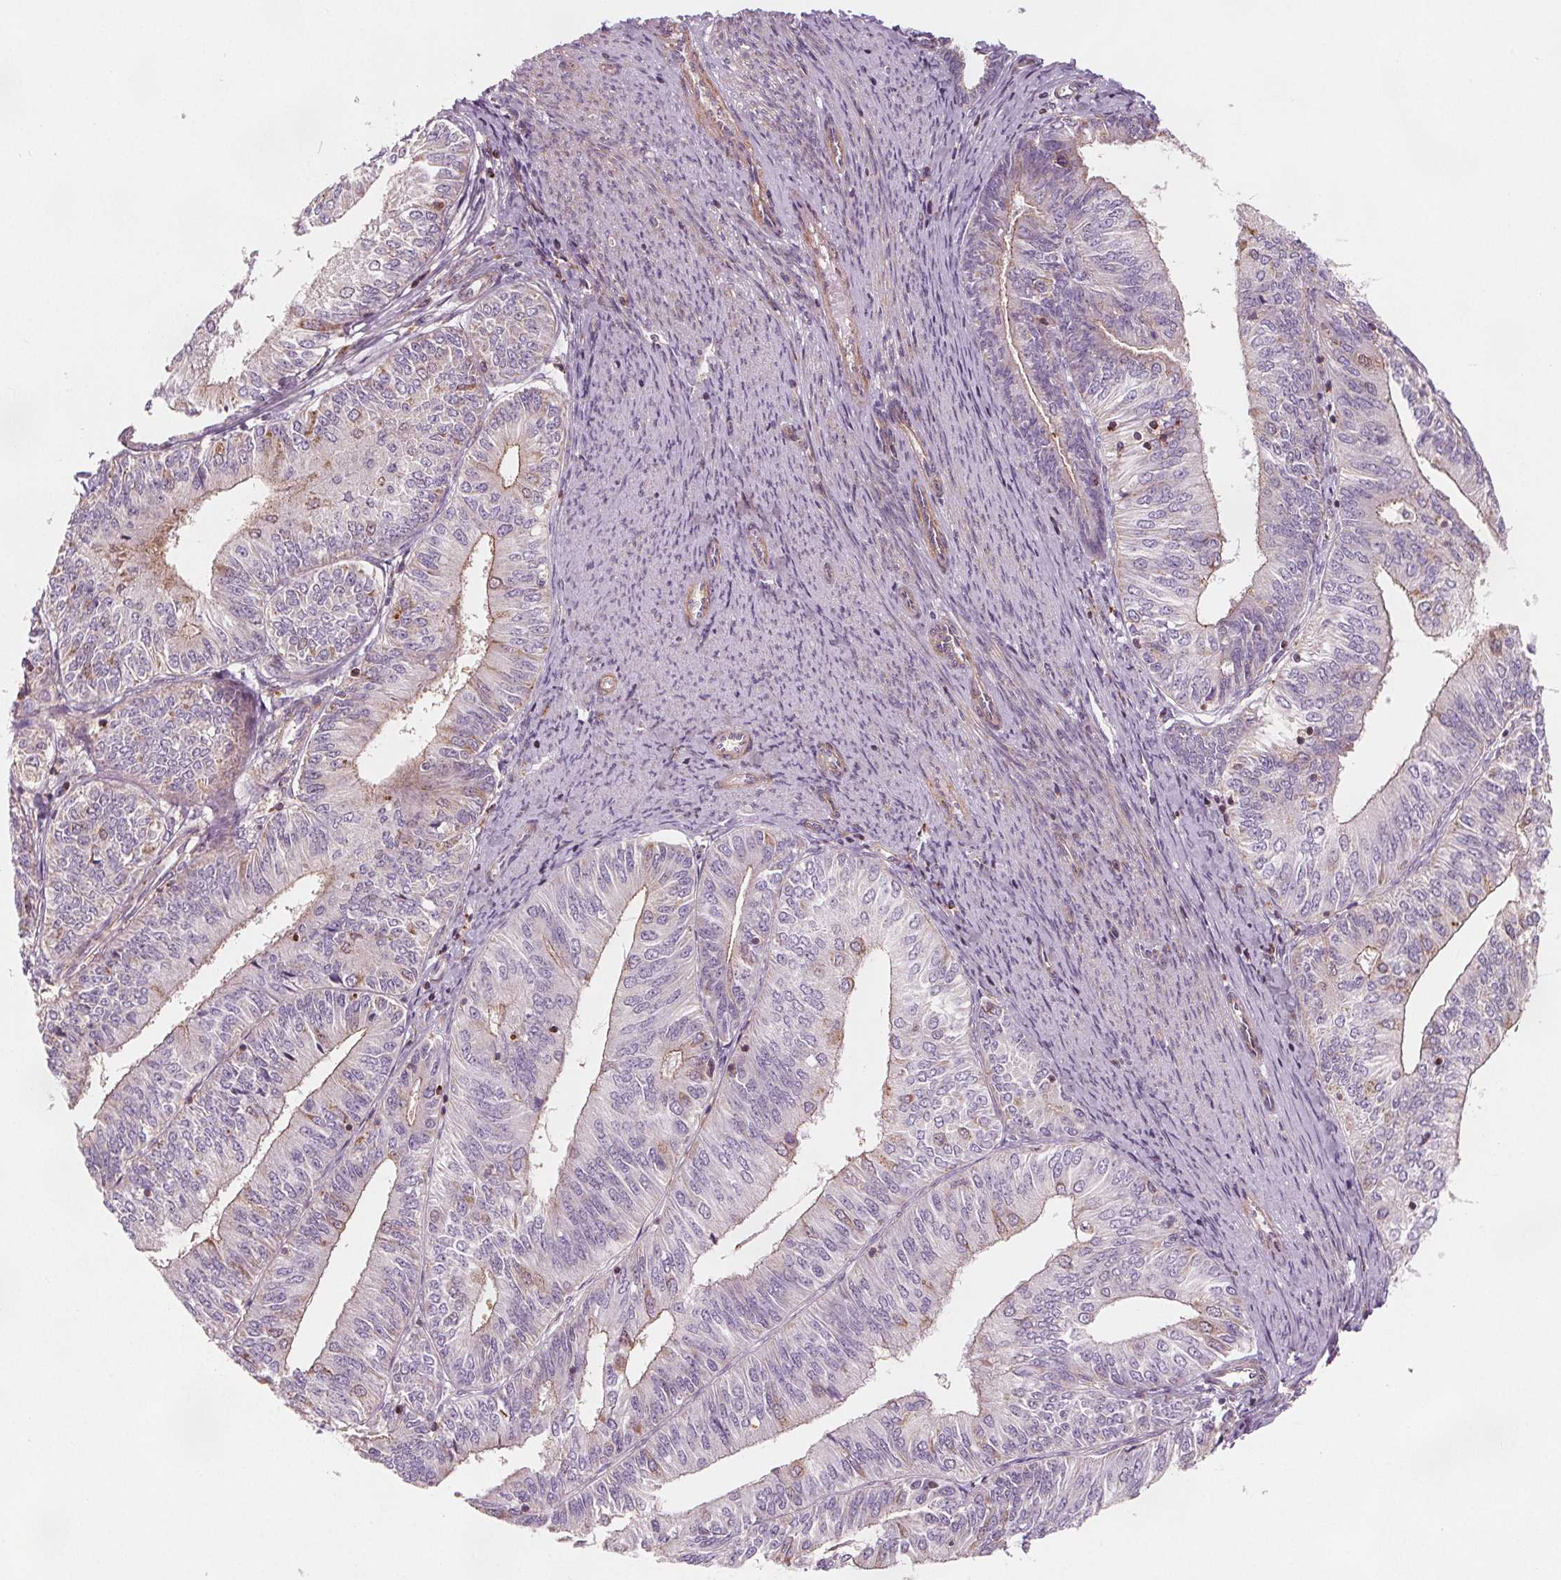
{"staining": {"intensity": "negative", "quantity": "none", "location": "none"}, "tissue": "endometrial cancer", "cell_type": "Tumor cells", "image_type": "cancer", "snomed": [{"axis": "morphology", "description": "Adenocarcinoma, NOS"}, {"axis": "topography", "description": "Endometrium"}], "caption": "DAB (3,3'-diaminobenzidine) immunohistochemical staining of human adenocarcinoma (endometrial) reveals no significant expression in tumor cells. (DAB (3,3'-diaminobenzidine) IHC with hematoxylin counter stain).", "gene": "ADAM33", "patient": {"sex": "female", "age": 58}}